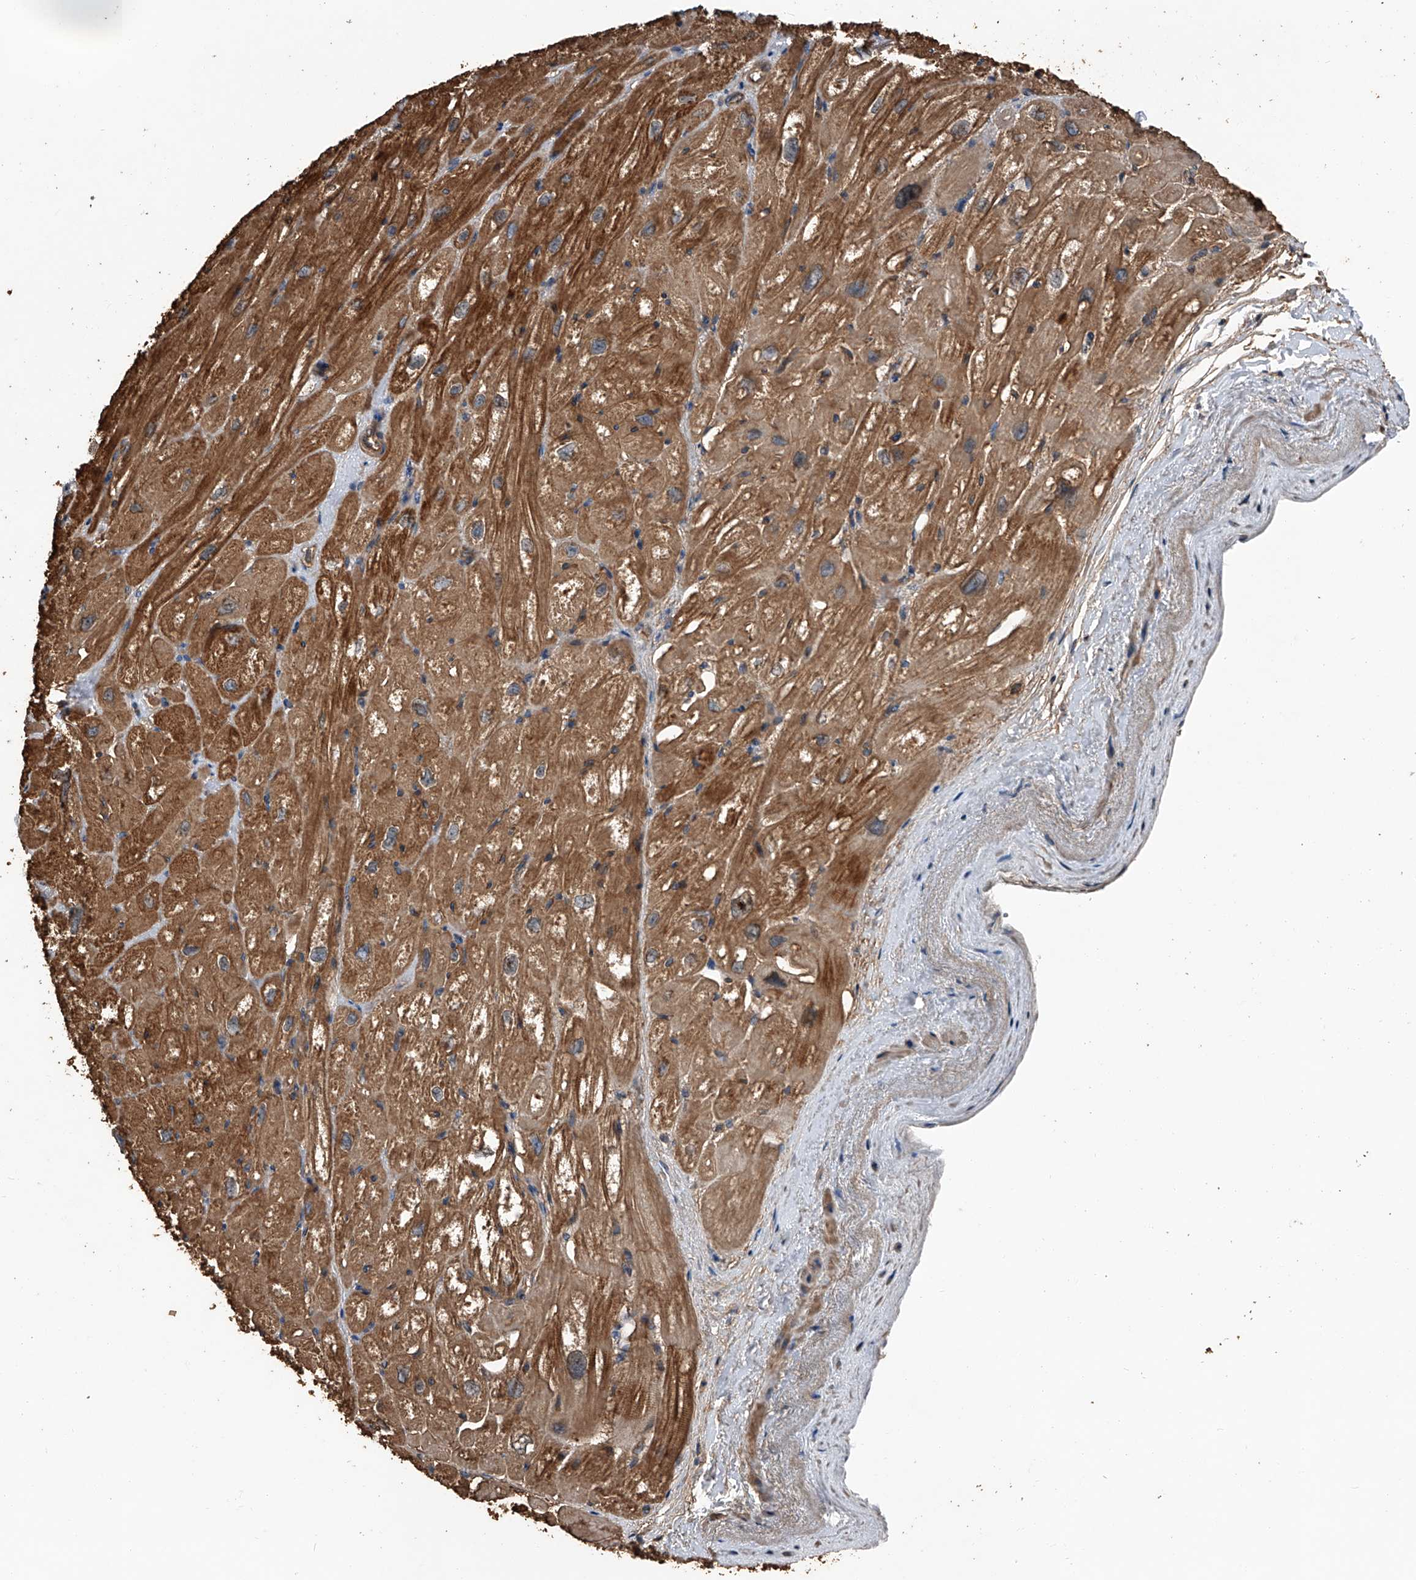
{"staining": {"intensity": "strong", "quantity": ">75%", "location": "cytoplasmic/membranous"}, "tissue": "heart muscle", "cell_type": "Cardiomyocytes", "image_type": "normal", "snomed": [{"axis": "morphology", "description": "Normal tissue, NOS"}, {"axis": "topography", "description": "Heart"}], "caption": "Cardiomyocytes demonstrate high levels of strong cytoplasmic/membranous positivity in approximately >75% of cells in unremarkable human heart muscle.", "gene": "KCNJ2", "patient": {"sex": "male", "age": 50}}